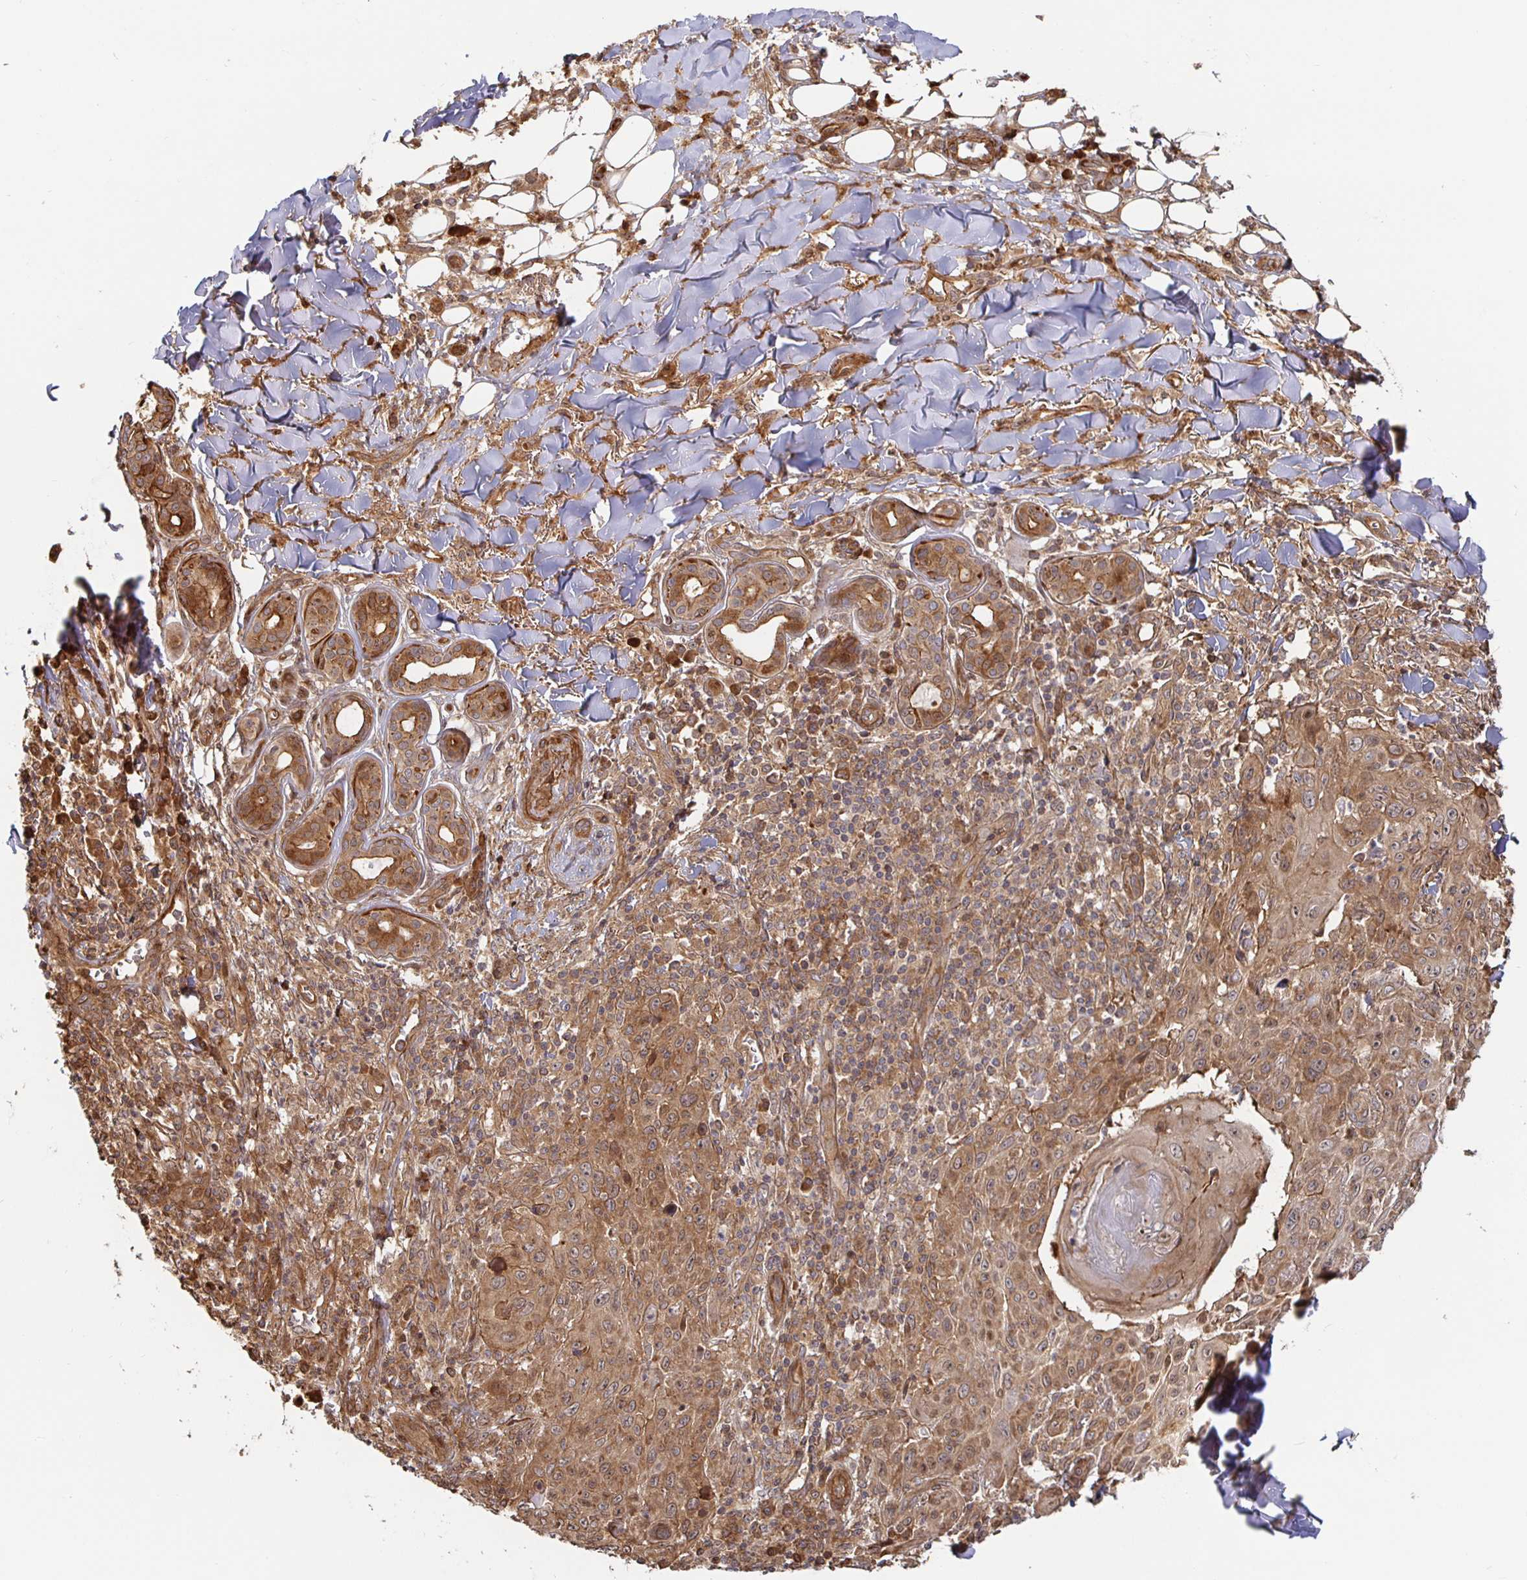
{"staining": {"intensity": "moderate", "quantity": ">75%", "location": "cytoplasmic/membranous"}, "tissue": "skin cancer", "cell_type": "Tumor cells", "image_type": "cancer", "snomed": [{"axis": "morphology", "description": "Squamous cell carcinoma, NOS"}, {"axis": "topography", "description": "Skin"}], "caption": "IHC of human squamous cell carcinoma (skin) reveals medium levels of moderate cytoplasmic/membranous positivity in approximately >75% of tumor cells. The protein of interest is shown in brown color, while the nuclei are stained blue.", "gene": "STRAP", "patient": {"sex": "male", "age": 75}}